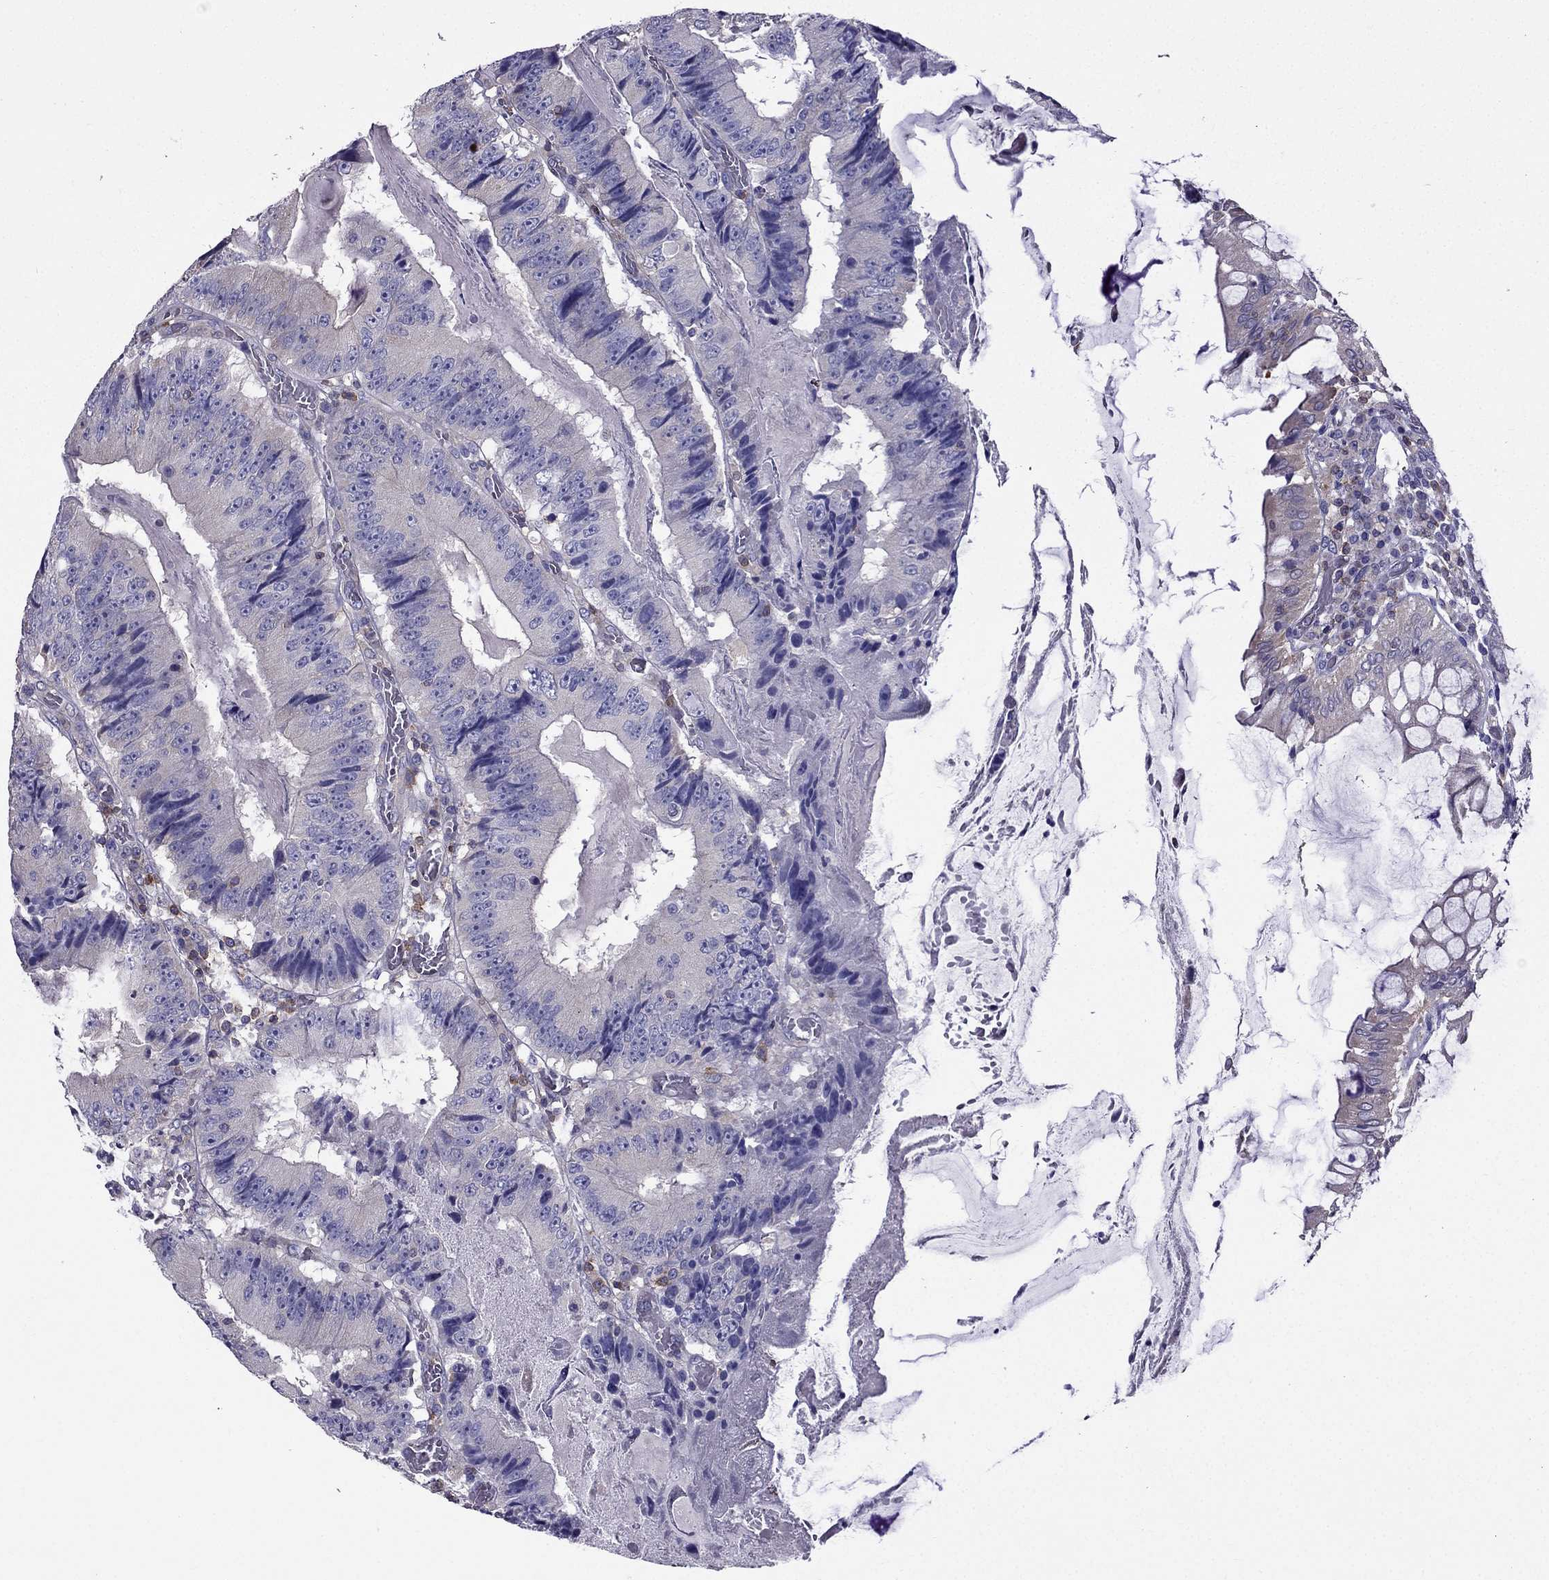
{"staining": {"intensity": "negative", "quantity": "none", "location": "none"}, "tissue": "colorectal cancer", "cell_type": "Tumor cells", "image_type": "cancer", "snomed": [{"axis": "morphology", "description": "Adenocarcinoma, NOS"}, {"axis": "topography", "description": "Colon"}], "caption": "This image is of colorectal cancer (adenocarcinoma) stained with IHC to label a protein in brown with the nuclei are counter-stained blue. There is no staining in tumor cells.", "gene": "AAK1", "patient": {"sex": "female", "age": 86}}